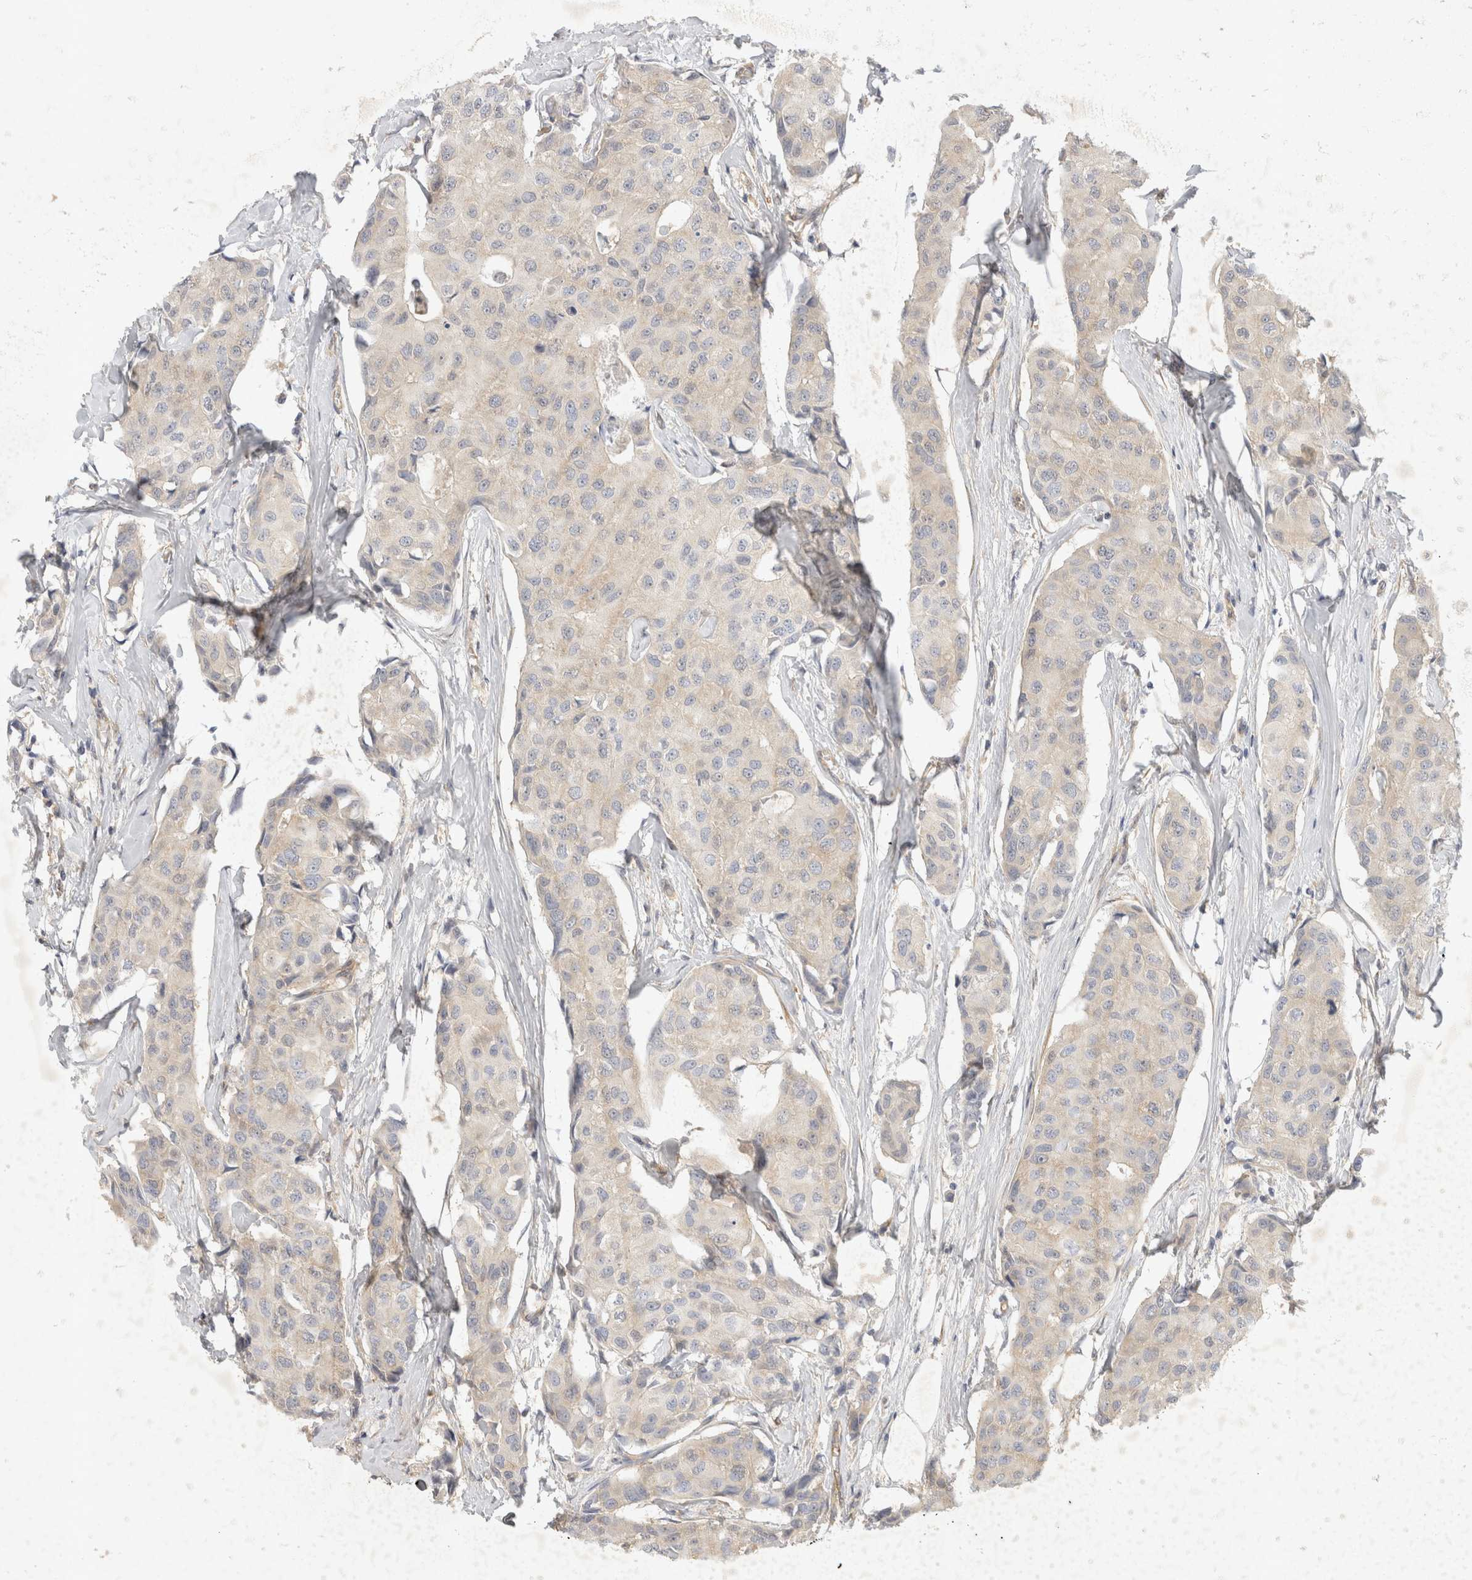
{"staining": {"intensity": "negative", "quantity": "none", "location": "none"}, "tissue": "breast cancer", "cell_type": "Tumor cells", "image_type": "cancer", "snomed": [{"axis": "morphology", "description": "Duct carcinoma"}, {"axis": "topography", "description": "Breast"}], "caption": "This photomicrograph is of intraductal carcinoma (breast) stained with IHC to label a protein in brown with the nuclei are counter-stained blue. There is no staining in tumor cells. (DAB (3,3'-diaminobenzidine) immunohistochemistry visualized using brightfield microscopy, high magnification).", "gene": "EIF4G3", "patient": {"sex": "female", "age": 80}}